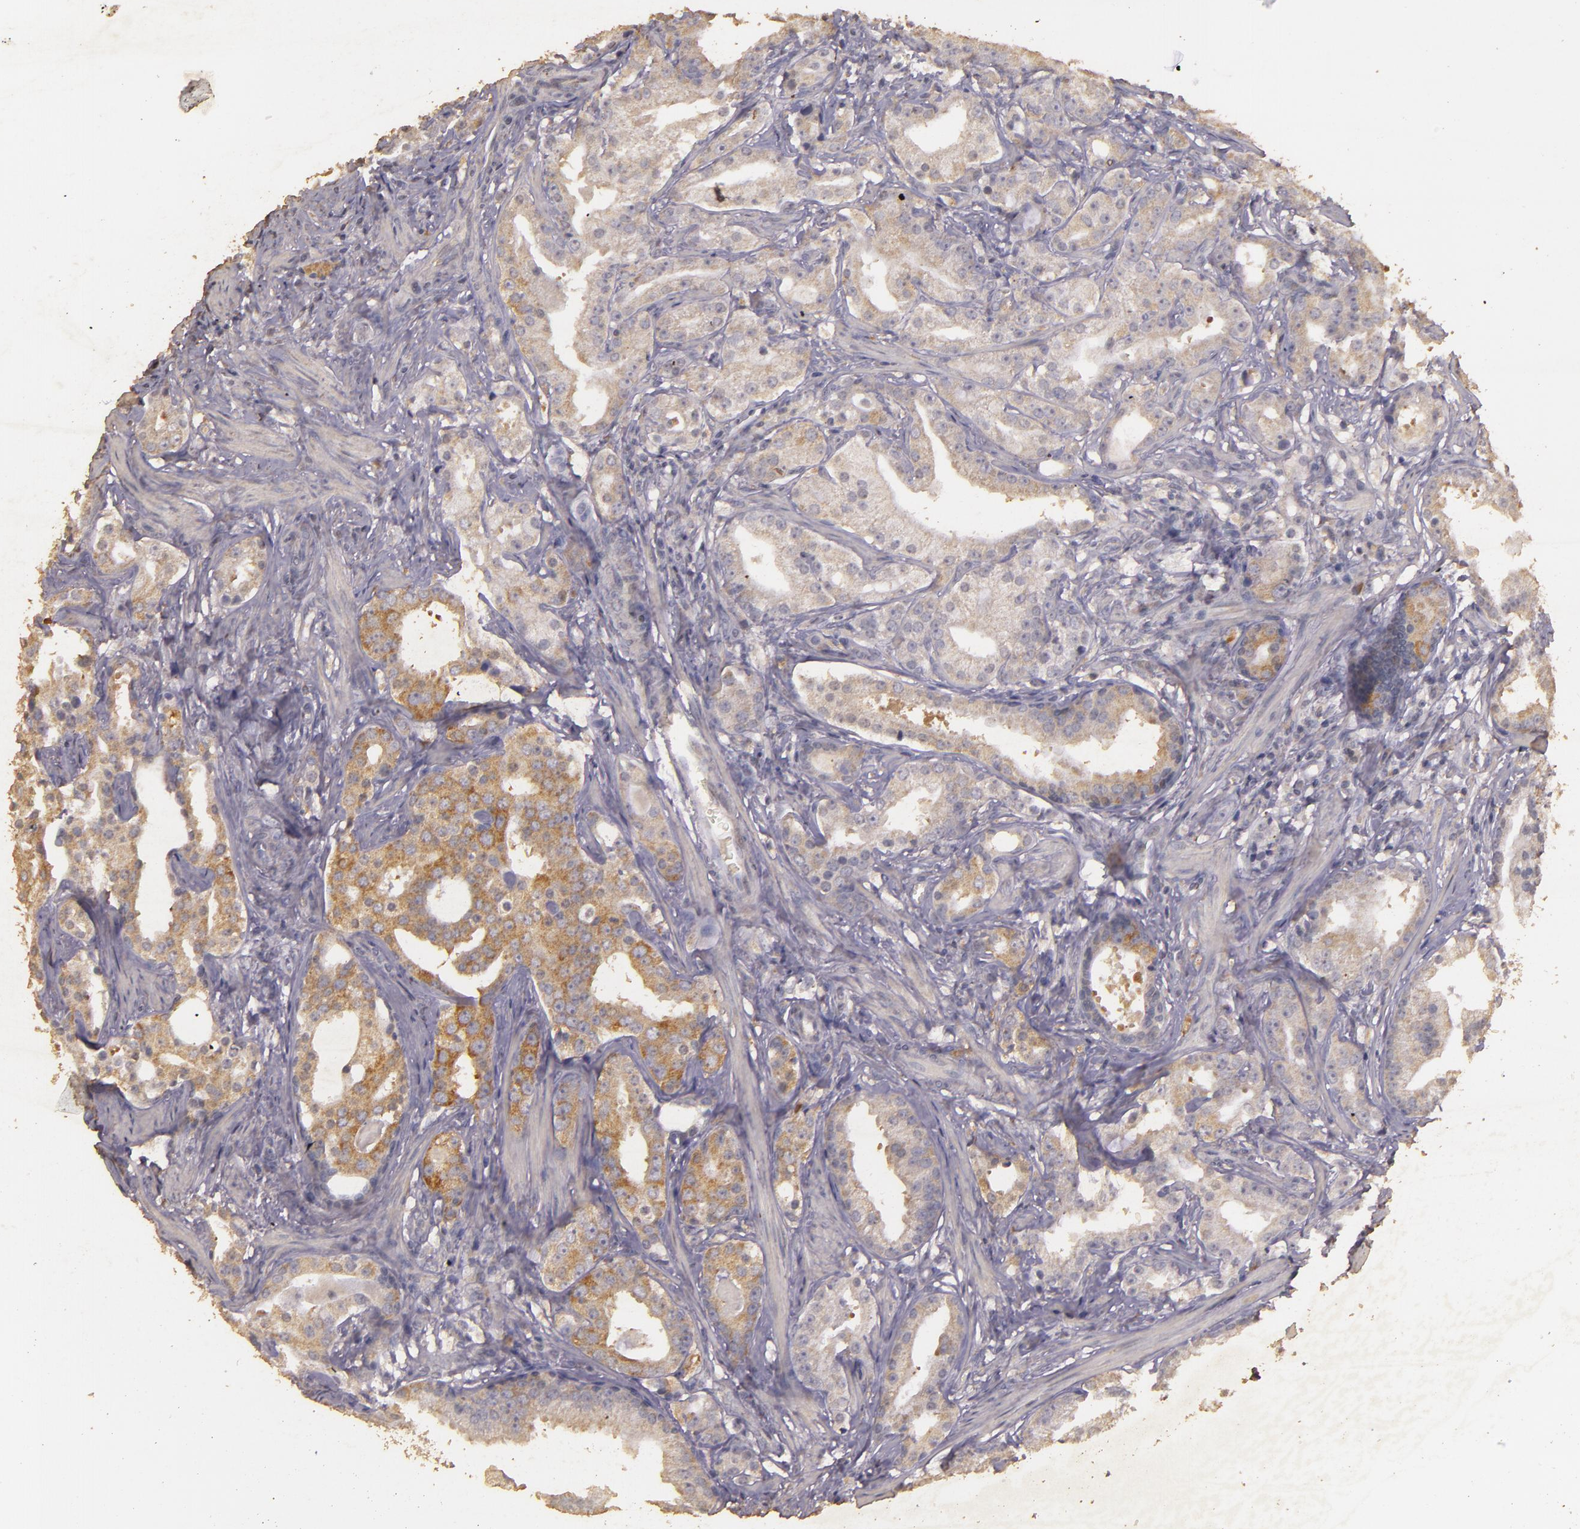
{"staining": {"intensity": "moderate", "quantity": "25%-75%", "location": "cytoplasmic/membranous"}, "tissue": "prostate cancer", "cell_type": "Tumor cells", "image_type": "cancer", "snomed": [{"axis": "morphology", "description": "Adenocarcinoma, Low grade"}, {"axis": "topography", "description": "Prostate"}], "caption": "A micrograph of human adenocarcinoma (low-grade) (prostate) stained for a protein reveals moderate cytoplasmic/membranous brown staining in tumor cells.", "gene": "BCL2L13", "patient": {"sex": "male", "age": 59}}